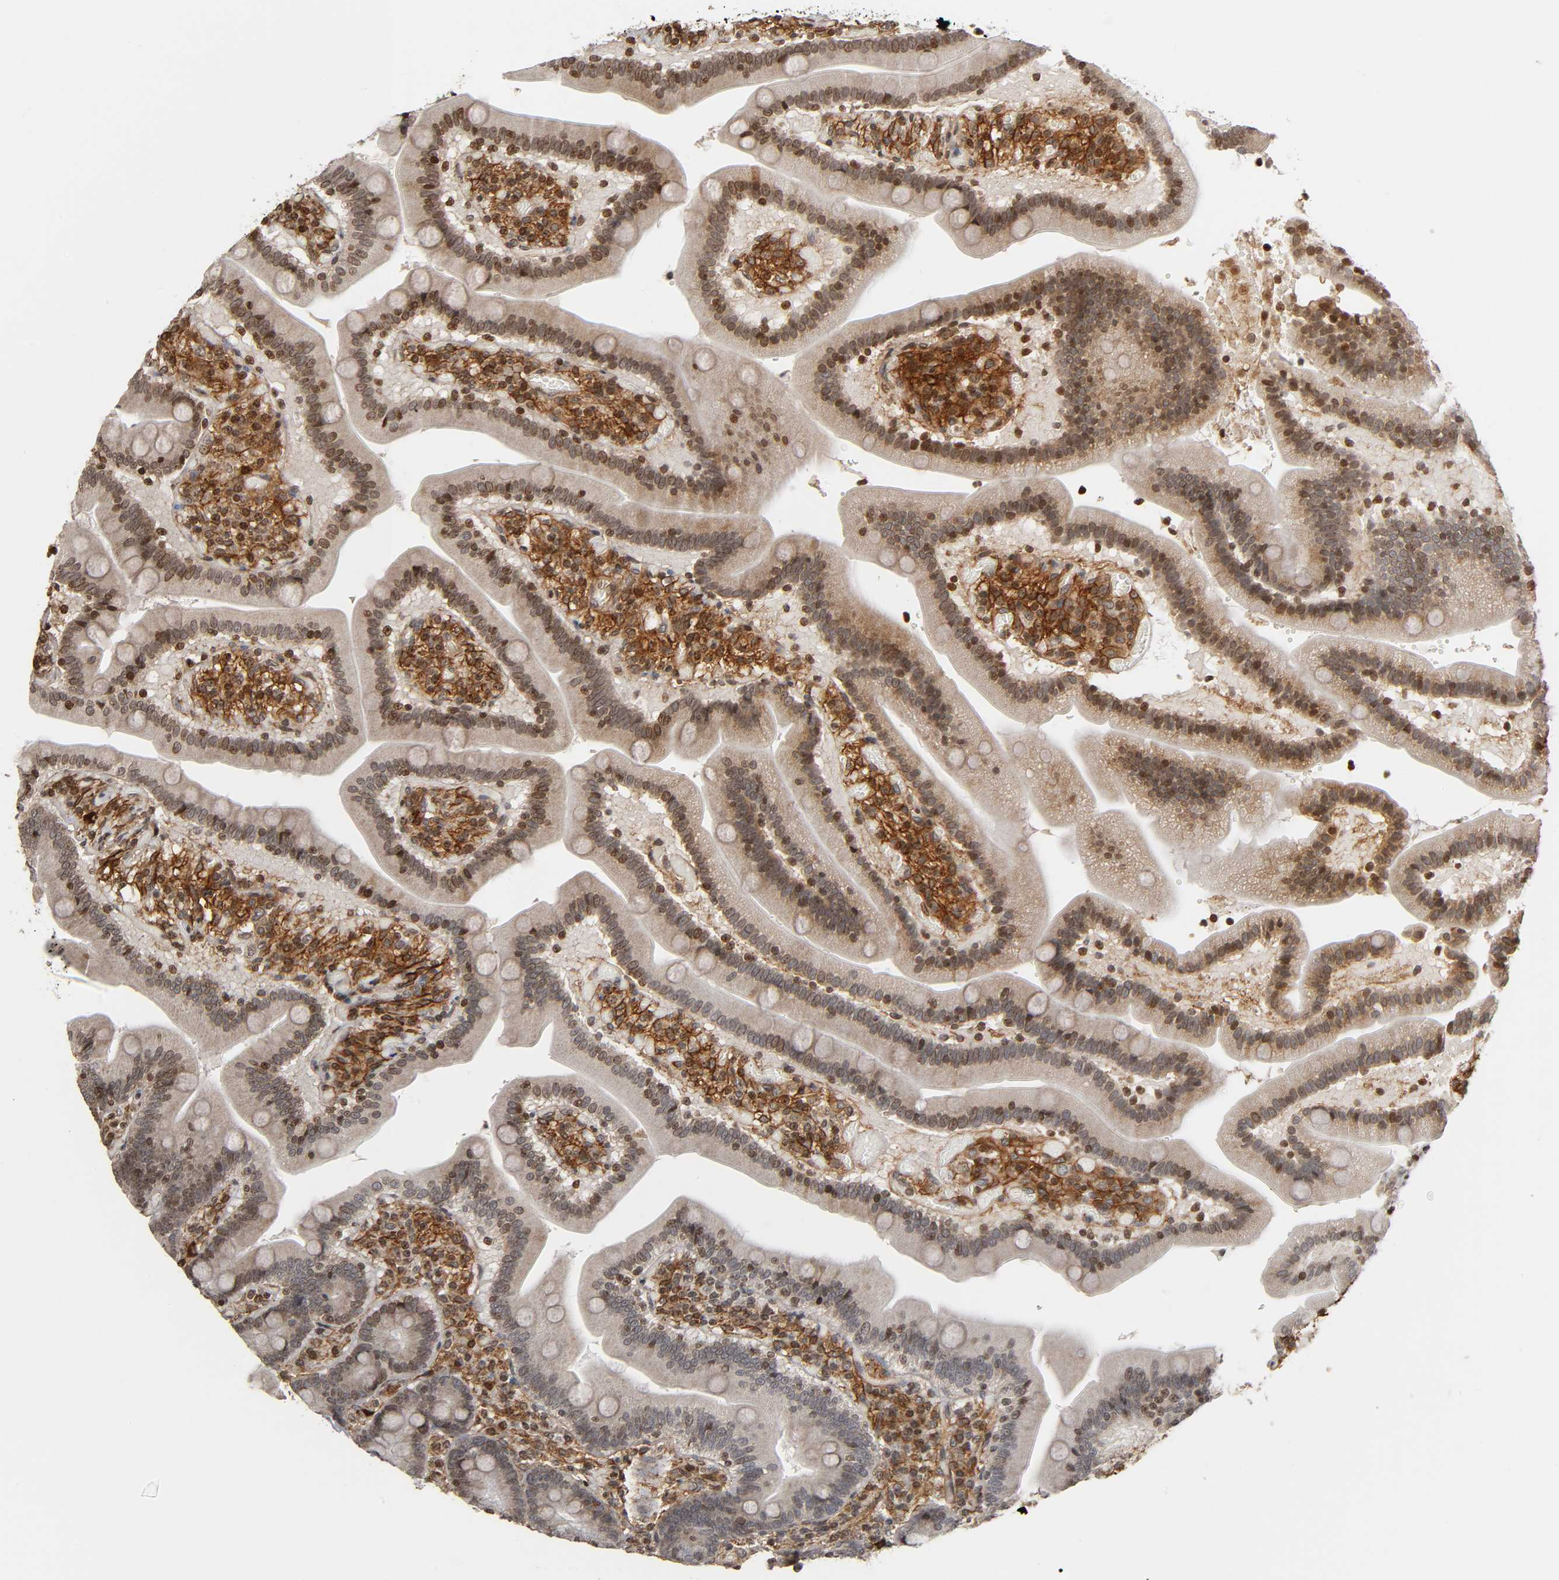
{"staining": {"intensity": "moderate", "quantity": "25%-75%", "location": "nuclear"}, "tissue": "duodenum", "cell_type": "Glandular cells", "image_type": "normal", "snomed": [{"axis": "morphology", "description": "Normal tissue, NOS"}, {"axis": "topography", "description": "Duodenum"}], "caption": "This is a micrograph of IHC staining of normal duodenum, which shows moderate expression in the nuclear of glandular cells.", "gene": "ITGAV", "patient": {"sex": "male", "age": 66}}